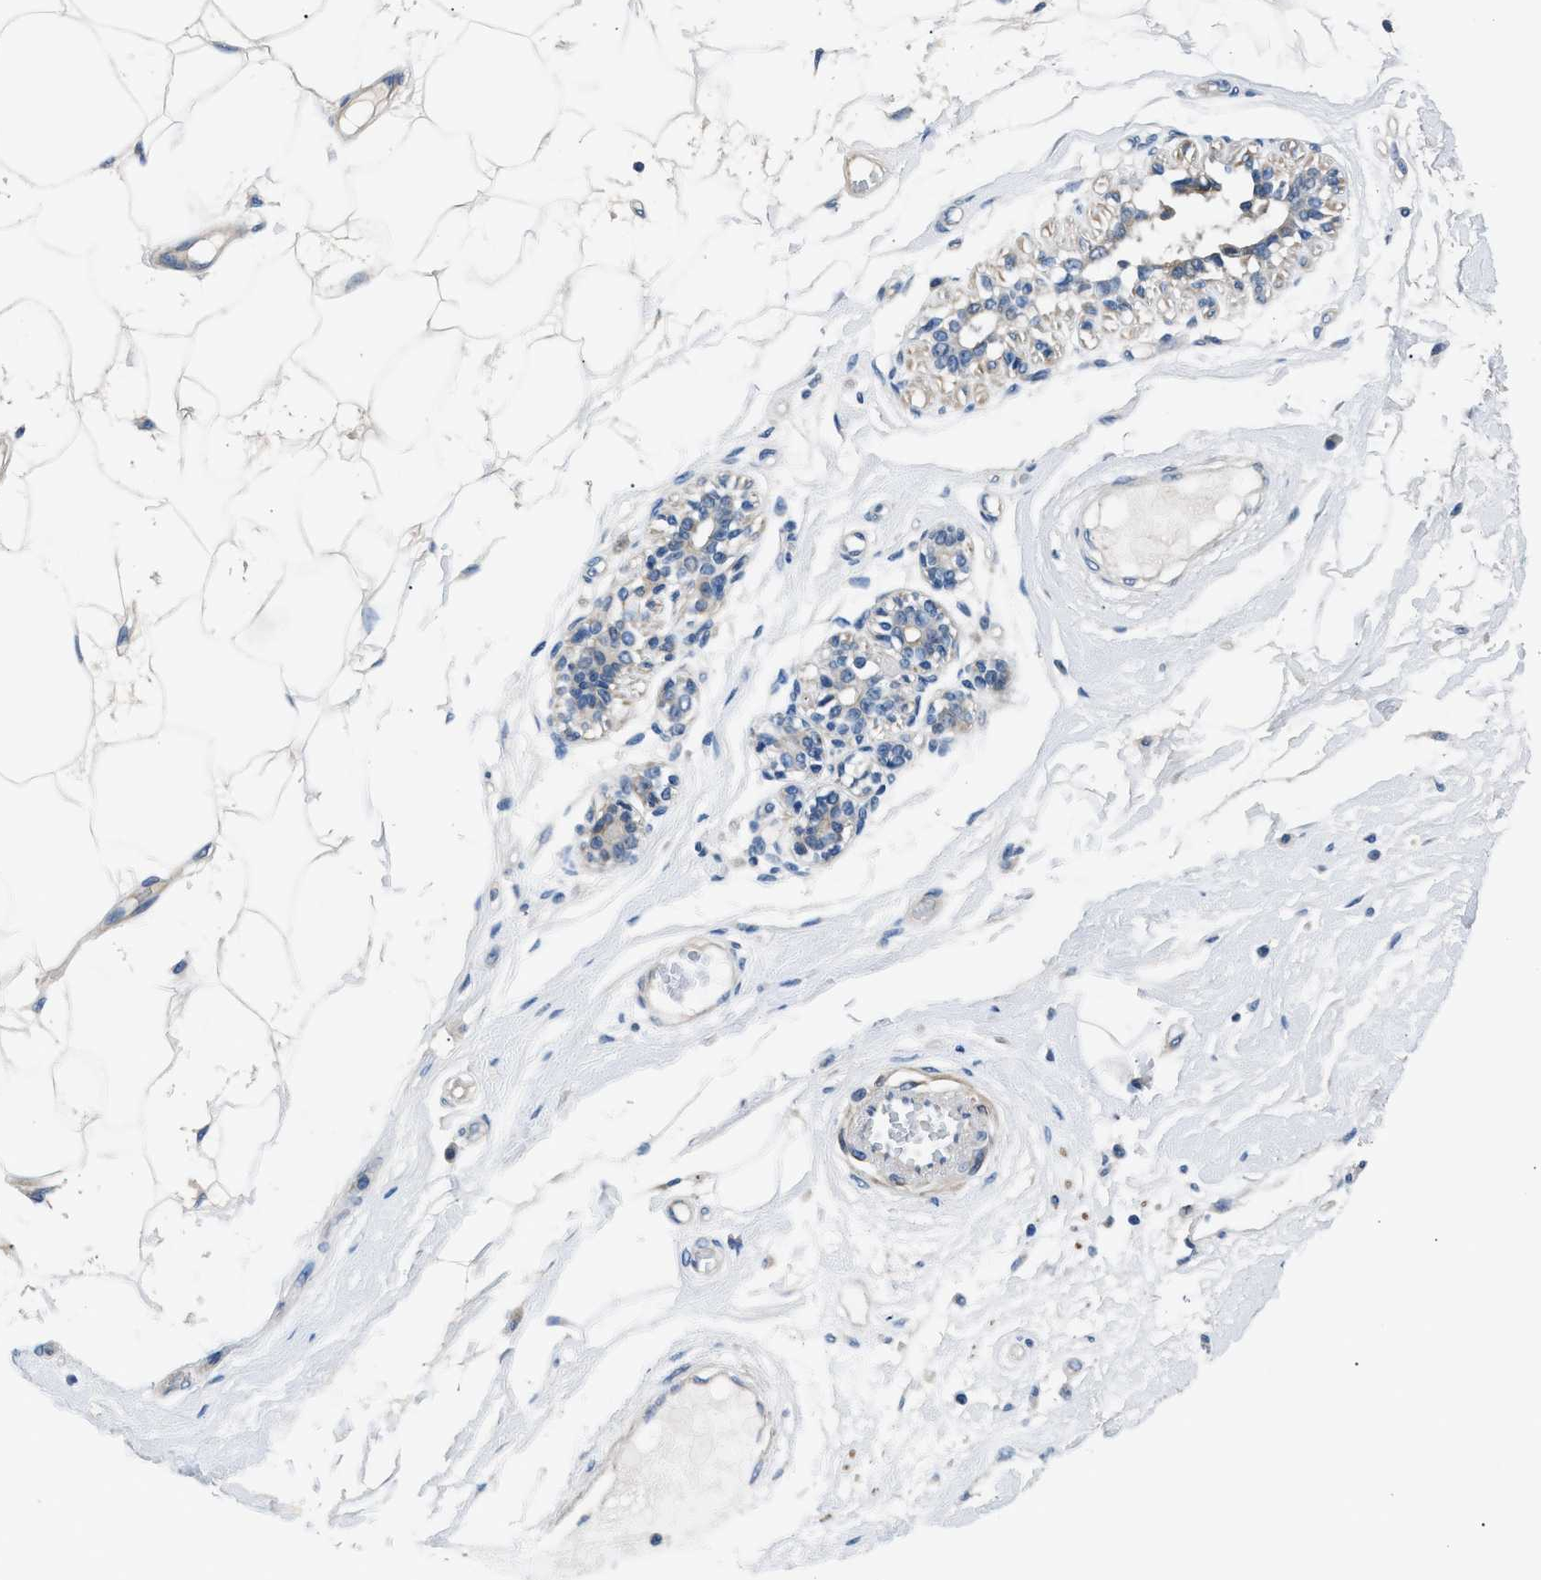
{"staining": {"intensity": "negative", "quantity": "none", "location": "none"}, "tissue": "breast", "cell_type": "Adipocytes", "image_type": "normal", "snomed": [{"axis": "morphology", "description": "Normal tissue, NOS"}, {"axis": "morphology", "description": "Lobular carcinoma"}, {"axis": "topography", "description": "Breast"}], "caption": "A histopathology image of breast stained for a protein exhibits no brown staining in adipocytes.", "gene": "CDRT4", "patient": {"sex": "female", "age": 59}}